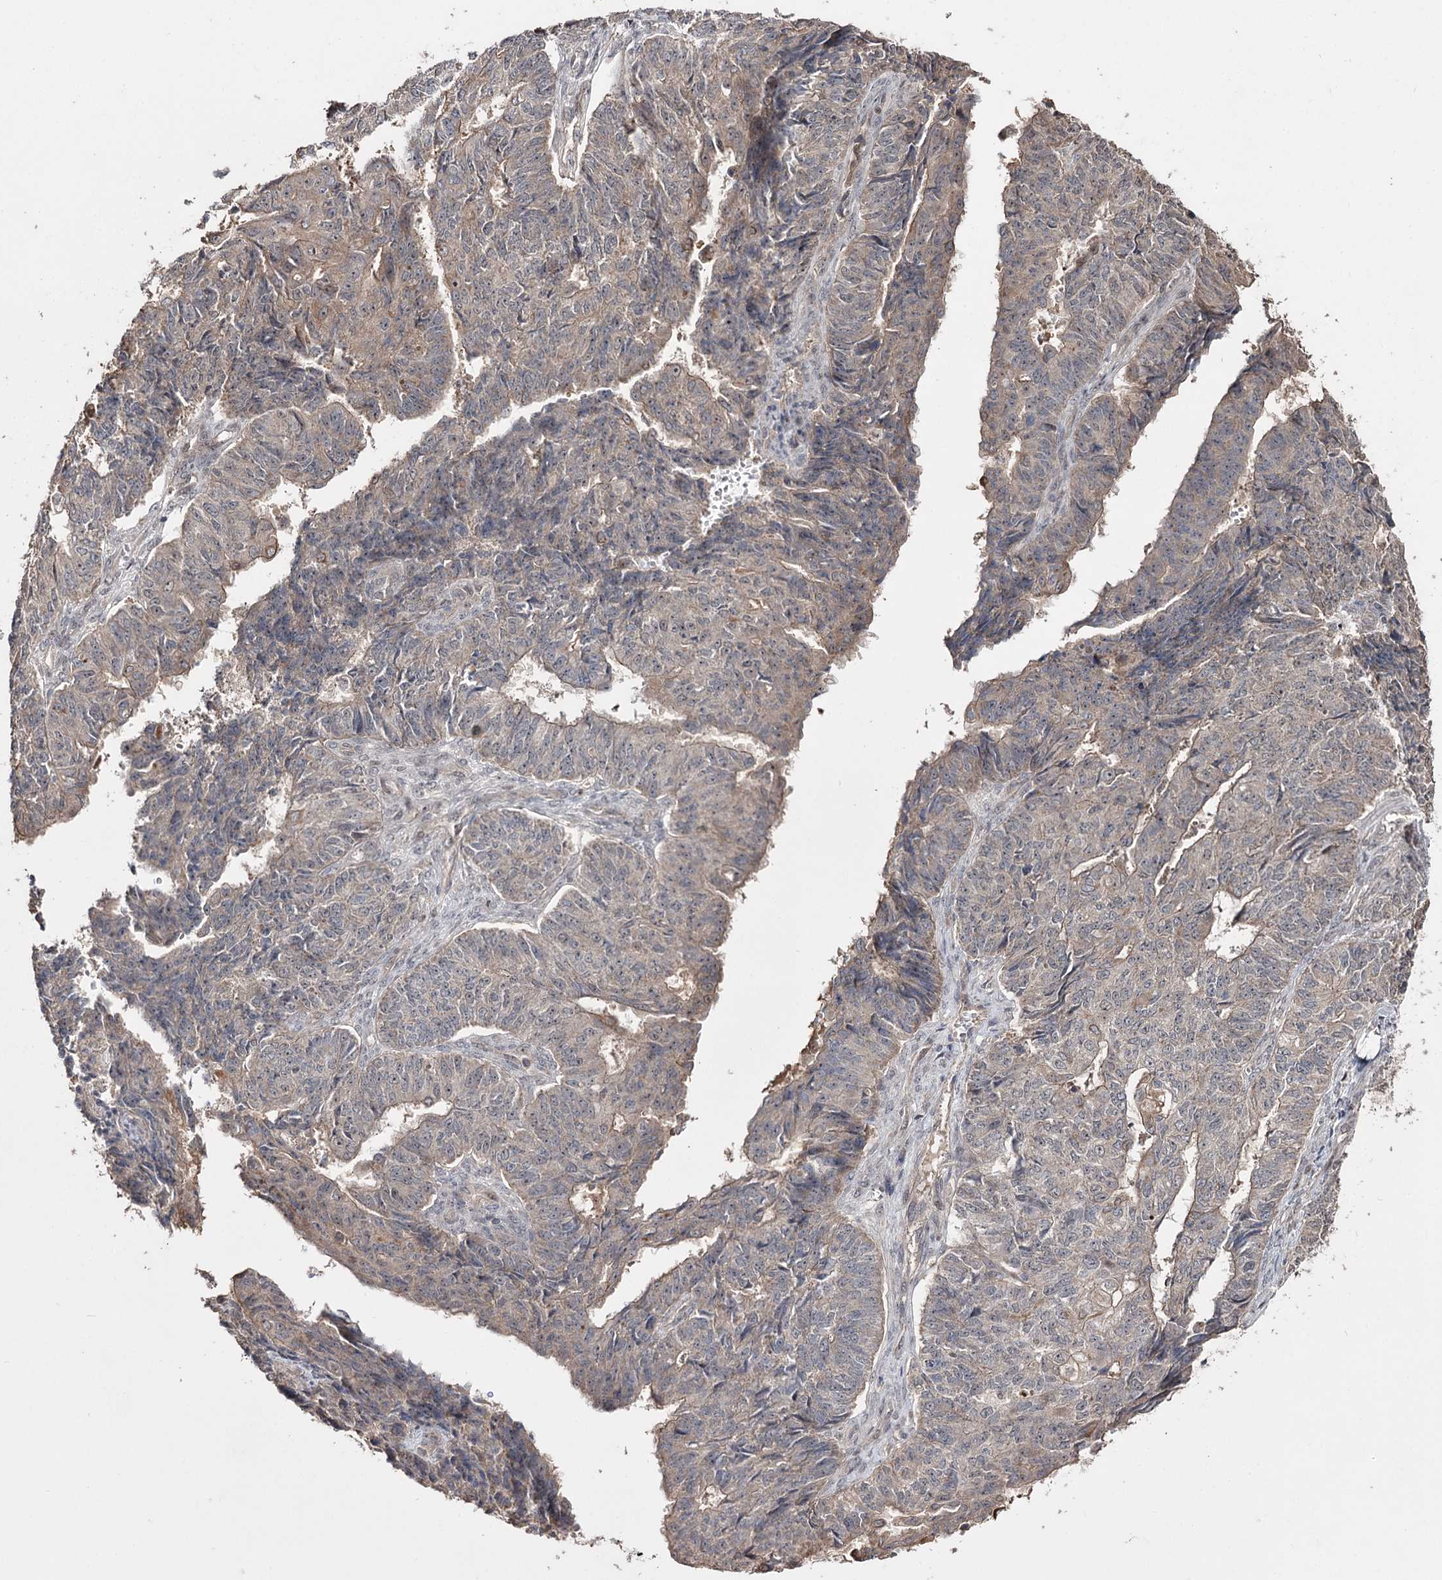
{"staining": {"intensity": "weak", "quantity": "25%-75%", "location": "cytoplasmic/membranous"}, "tissue": "endometrial cancer", "cell_type": "Tumor cells", "image_type": "cancer", "snomed": [{"axis": "morphology", "description": "Adenocarcinoma, NOS"}, {"axis": "topography", "description": "Endometrium"}], "caption": "Endometrial adenocarcinoma stained for a protein demonstrates weak cytoplasmic/membranous positivity in tumor cells.", "gene": "CPNE8", "patient": {"sex": "female", "age": 32}}